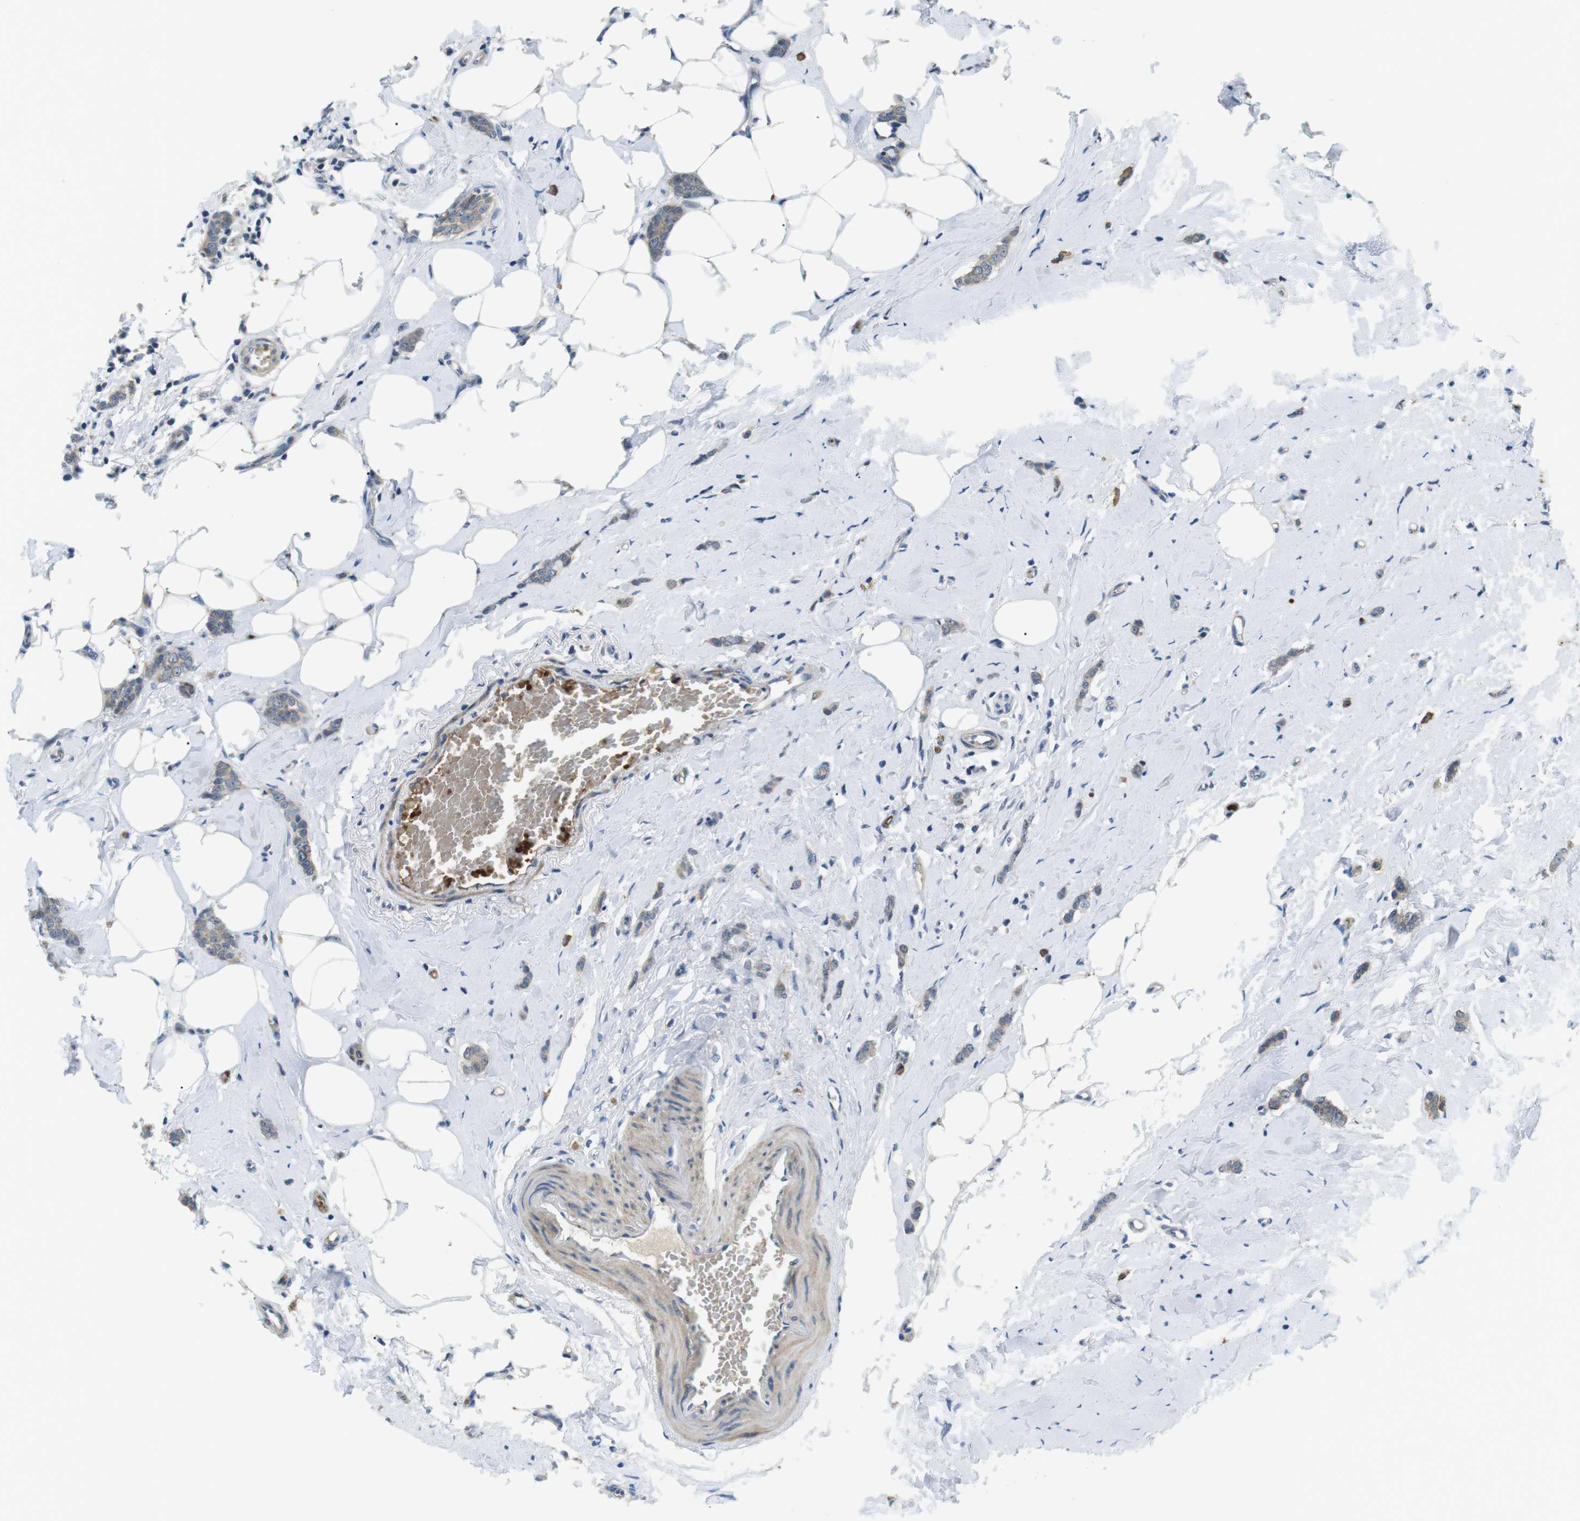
{"staining": {"intensity": "weak", "quantity": ">75%", "location": "cytoplasmic/membranous"}, "tissue": "breast cancer", "cell_type": "Tumor cells", "image_type": "cancer", "snomed": [{"axis": "morphology", "description": "Lobular carcinoma"}, {"axis": "topography", "description": "Skin"}, {"axis": "topography", "description": "Breast"}], "caption": "Breast cancer was stained to show a protein in brown. There is low levels of weak cytoplasmic/membranous staining in approximately >75% of tumor cells. Using DAB (brown) and hematoxylin (blue) stains, captured at high magnification using brightfield microscopy.", "gene": "WSCD1", "patient": {"sex": "female", "age": 46}}